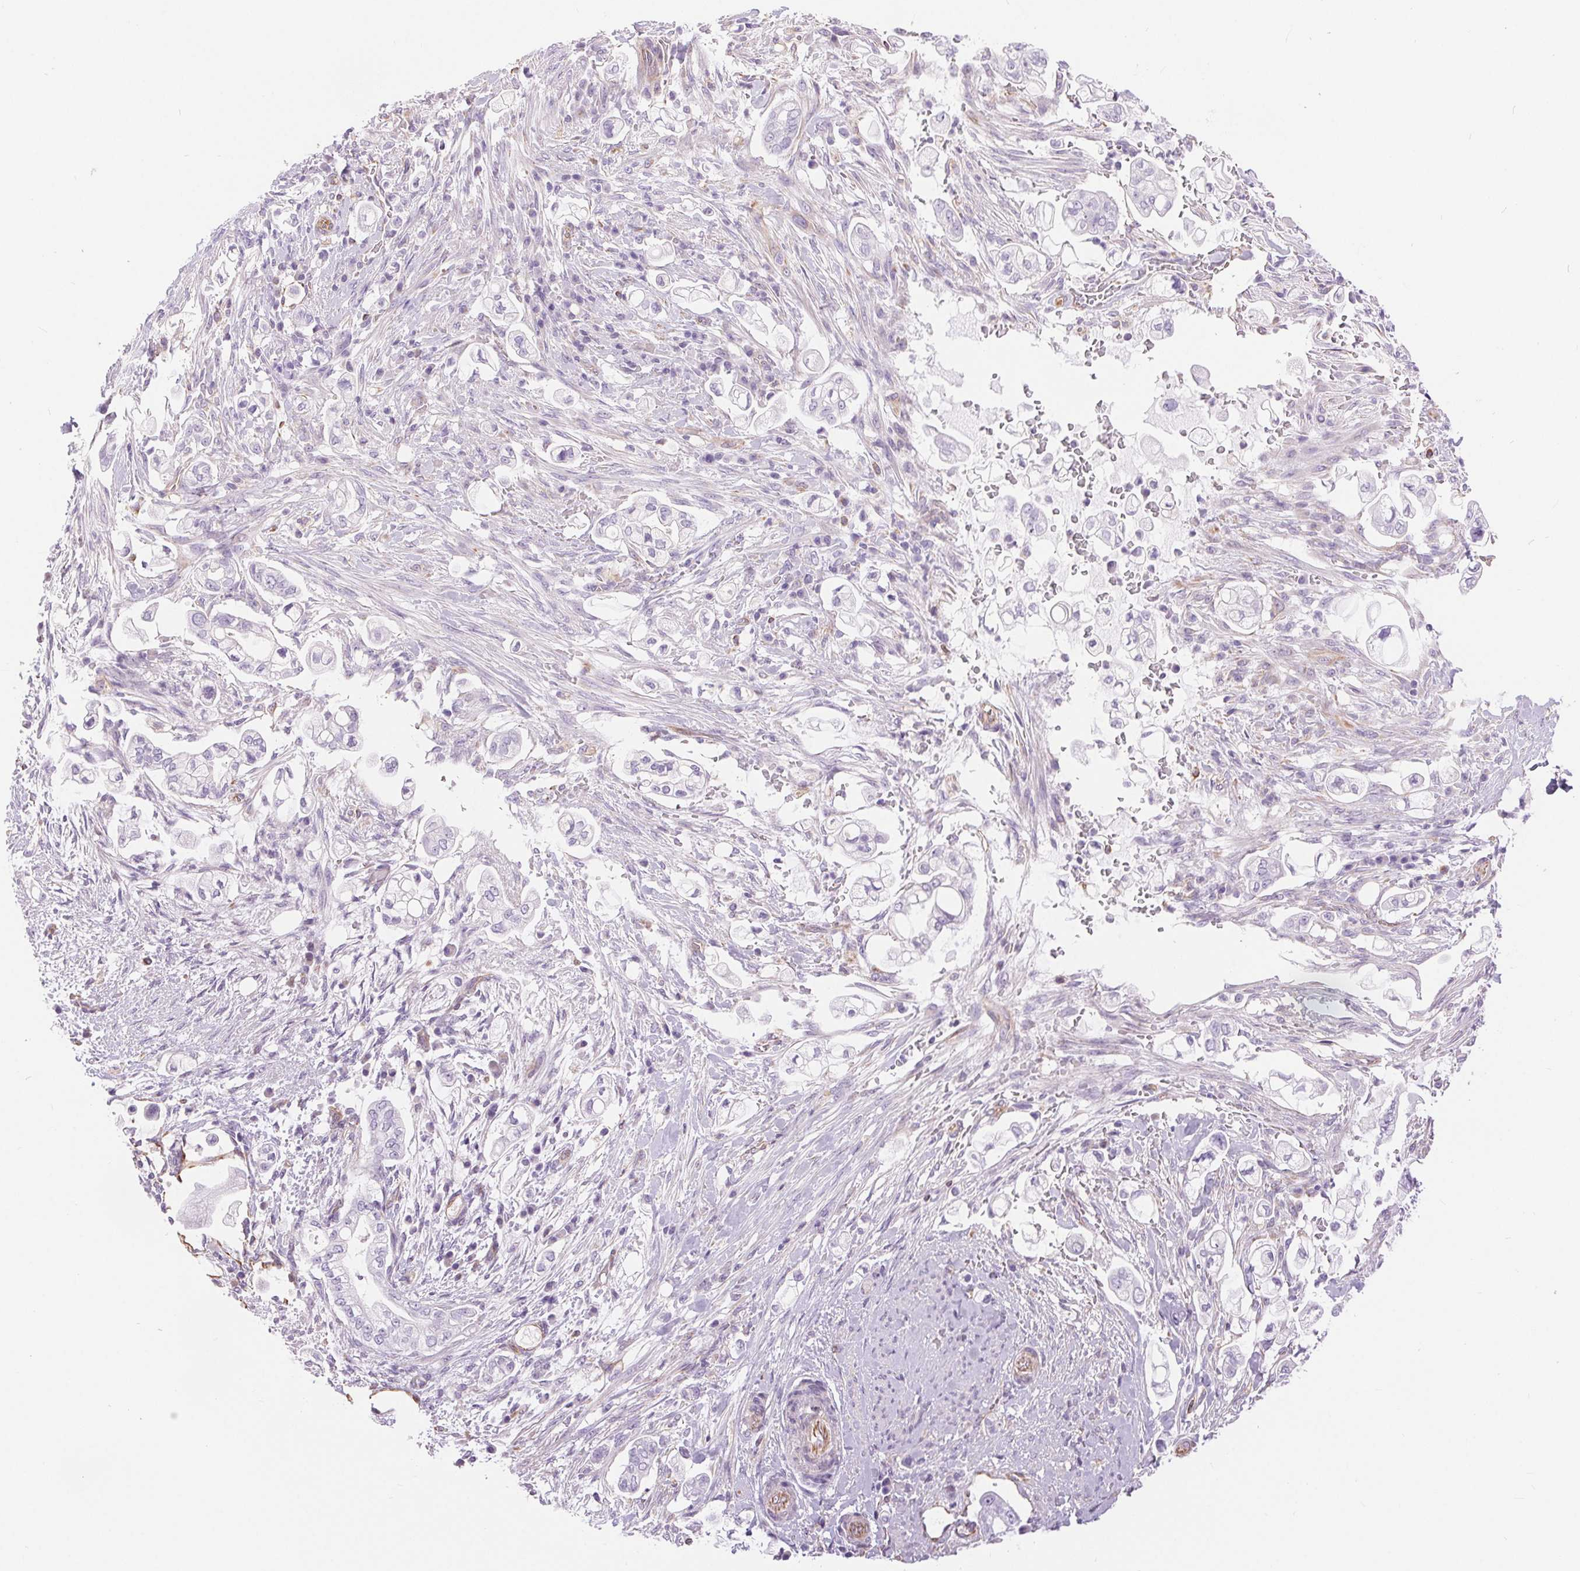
{"staining": {"intensity": "negative", "quantity": "none", "location": "none"}, "tissue": "pancreatic cancer", "cell_type": "Tumor cells", "image_type": "cancer", "snomed": [{"axis": "morphology", "description": "Adenocarcinoma, NOS"}, {"axis": "topography", "description": "Pancreas"}], "caption": "Immunohistochemistry photomicrograph of neoplastic tissue: human pancreatic adenocarcinoma stained with DAB demonstrates no significant protein expression in tumor cells.", "gene": "GFAP", "patient": {"sex": "female", "age": 69}}